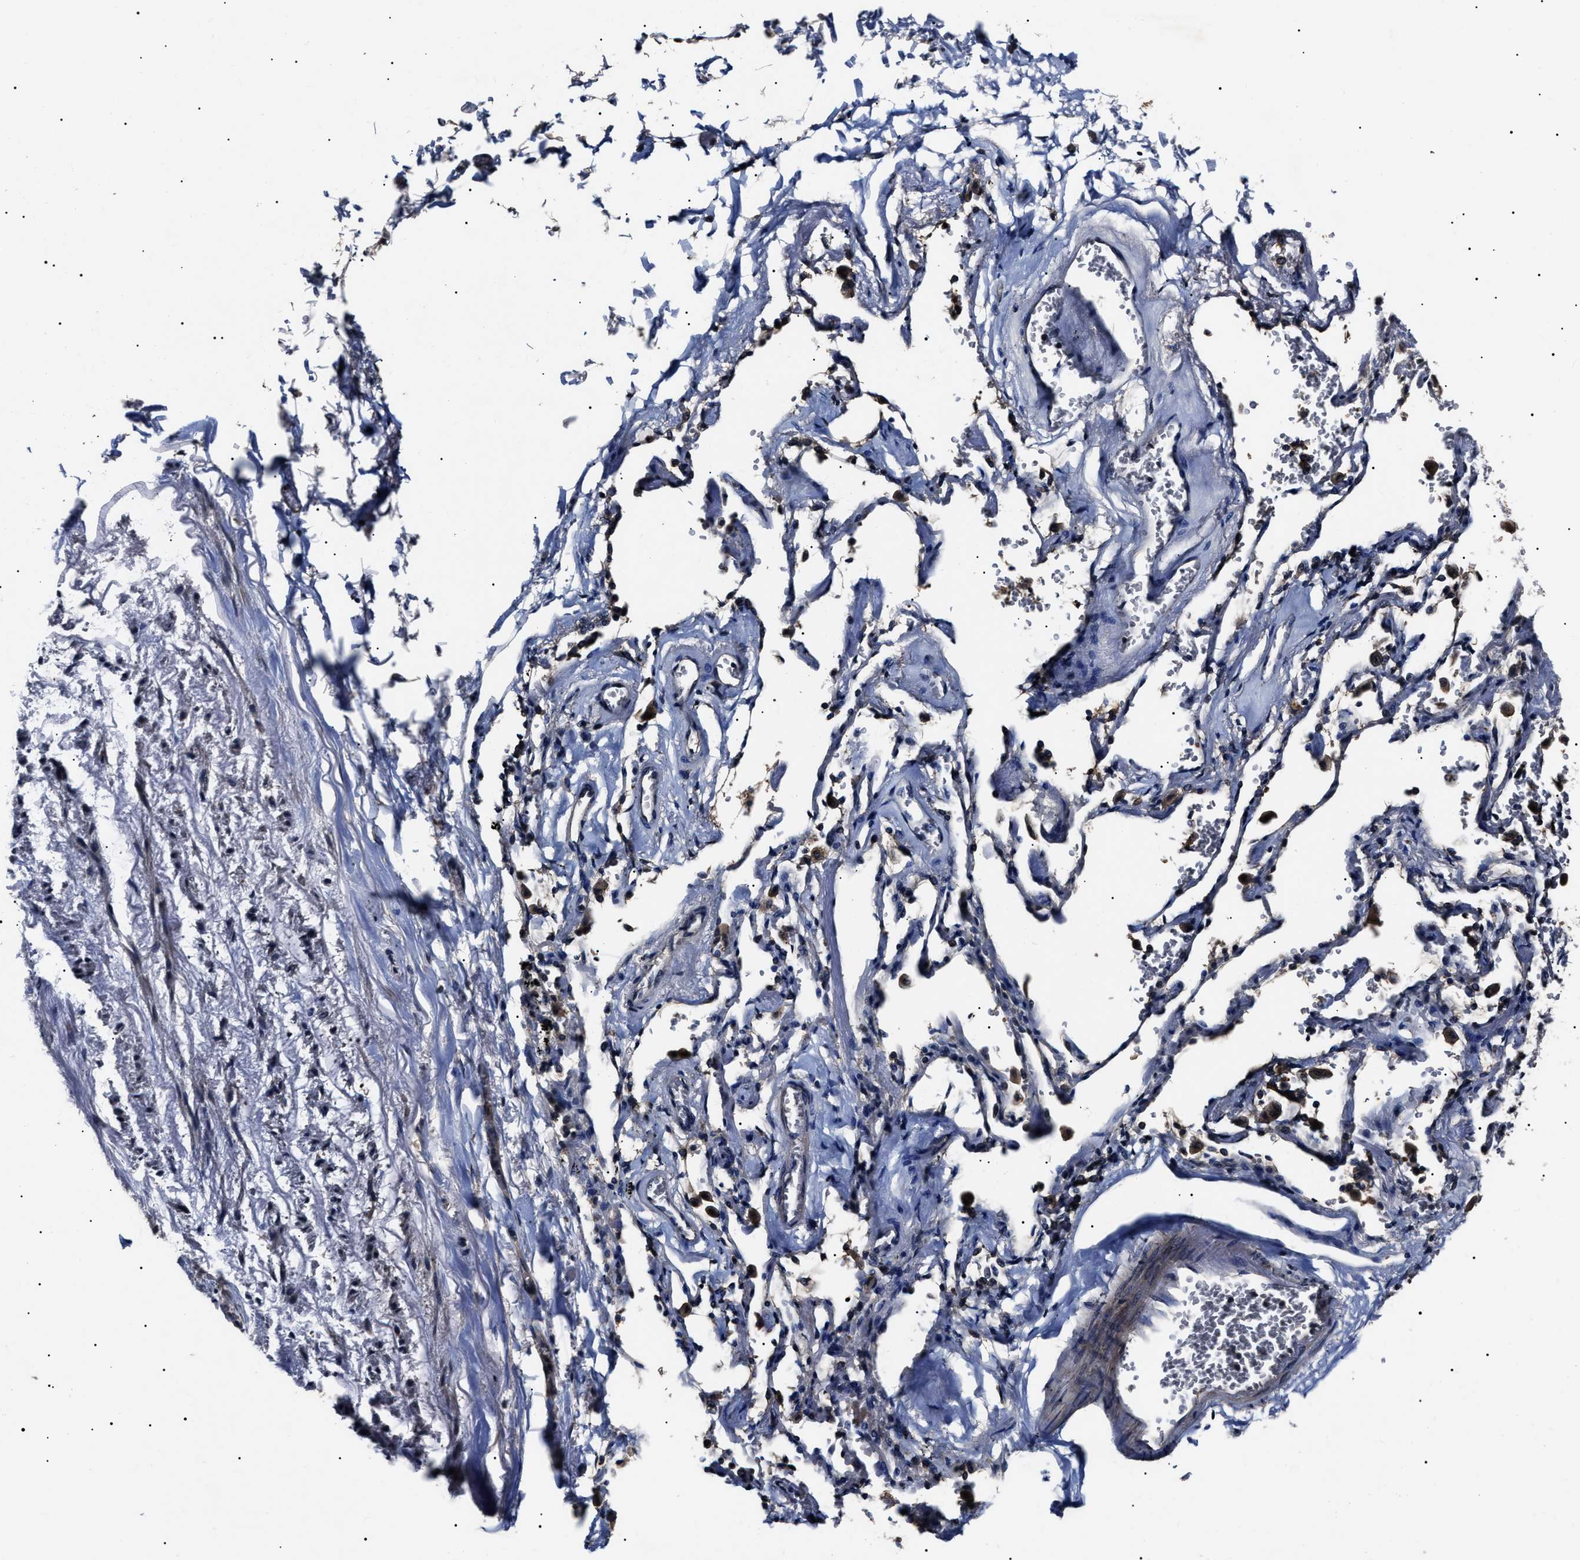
{"staining": {"intensity": "moderate", "quantity": ">75%", "location": "cytoplasmic/membranous"}, "tissue": "adipose tissue", "cell_type": "Adipocytes", "image_type": "normal", "snomed": [{"axis": "morphology", "description": "Normal tissue, NOS"}, {"axis": "topography", "description": "Cartilage tissue"}, {"axis": "topography", "description": "Lung"}], "caption": "The histopathology image demonstrates staining of normal adipose tissue, revealing moderate cytoplasmic/membranous protein positivity (brown color) within adipocytes.", "gene": "IFT81", "patient": {"sex": "female", "age": 77}}